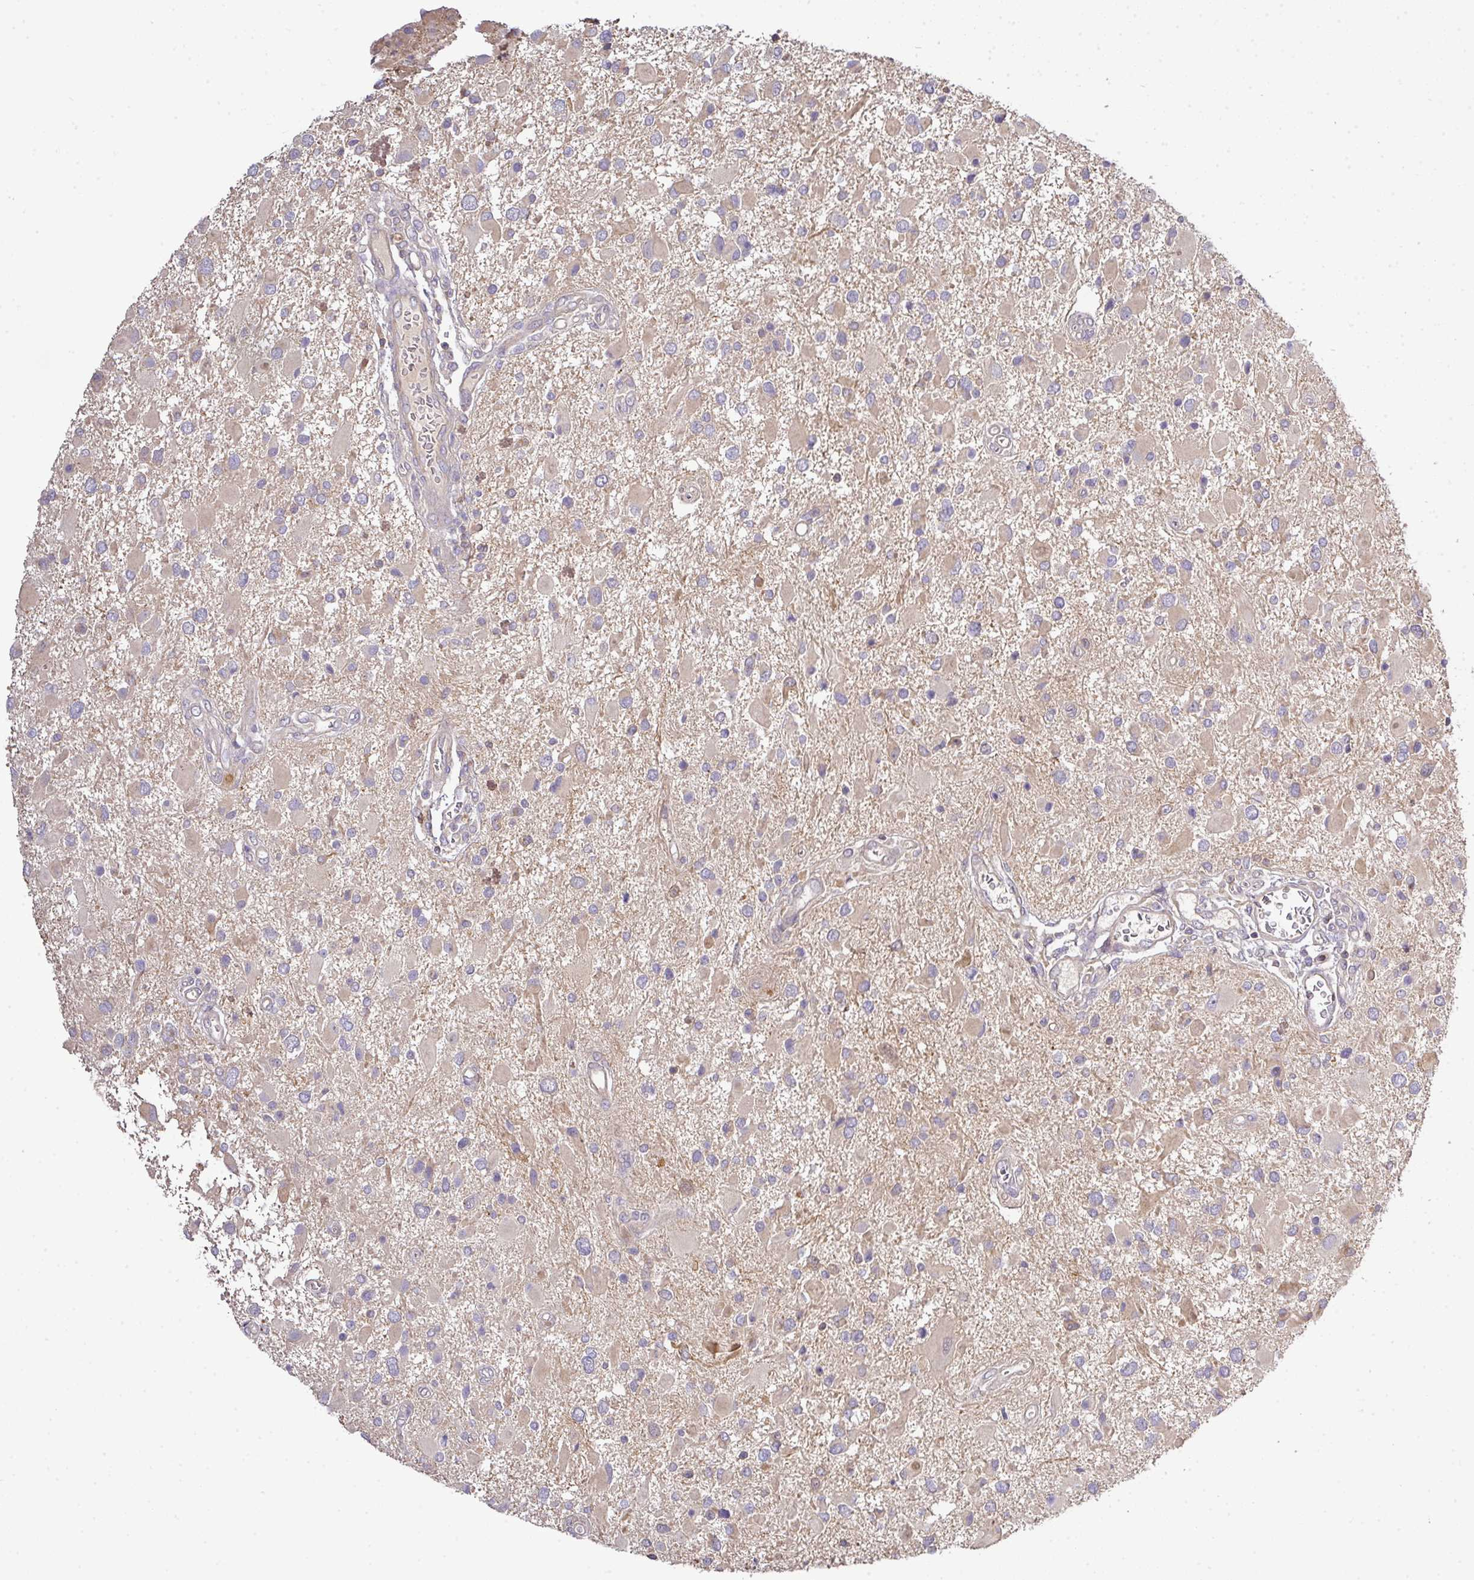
{"staining": {"intensity": "weak", "quantity": "<25%", "location": "cytoplasmic/membranous"}, "tissue": "glioma", "cell_type": "Tumor cells", "image_type": "cancer", "snomed": [{"axis": "morphology", "description": "Glioma, malignant, High grade"}, {"axis": "topography", "description": "Brain"}], "caption": "The photomicrograph displays no staining of tumor cells in malignant glioma (high-grade). Nuclei are stained in blue.", "gene": "TMEM107", "patient": {"sex": "male", "age": 53}}